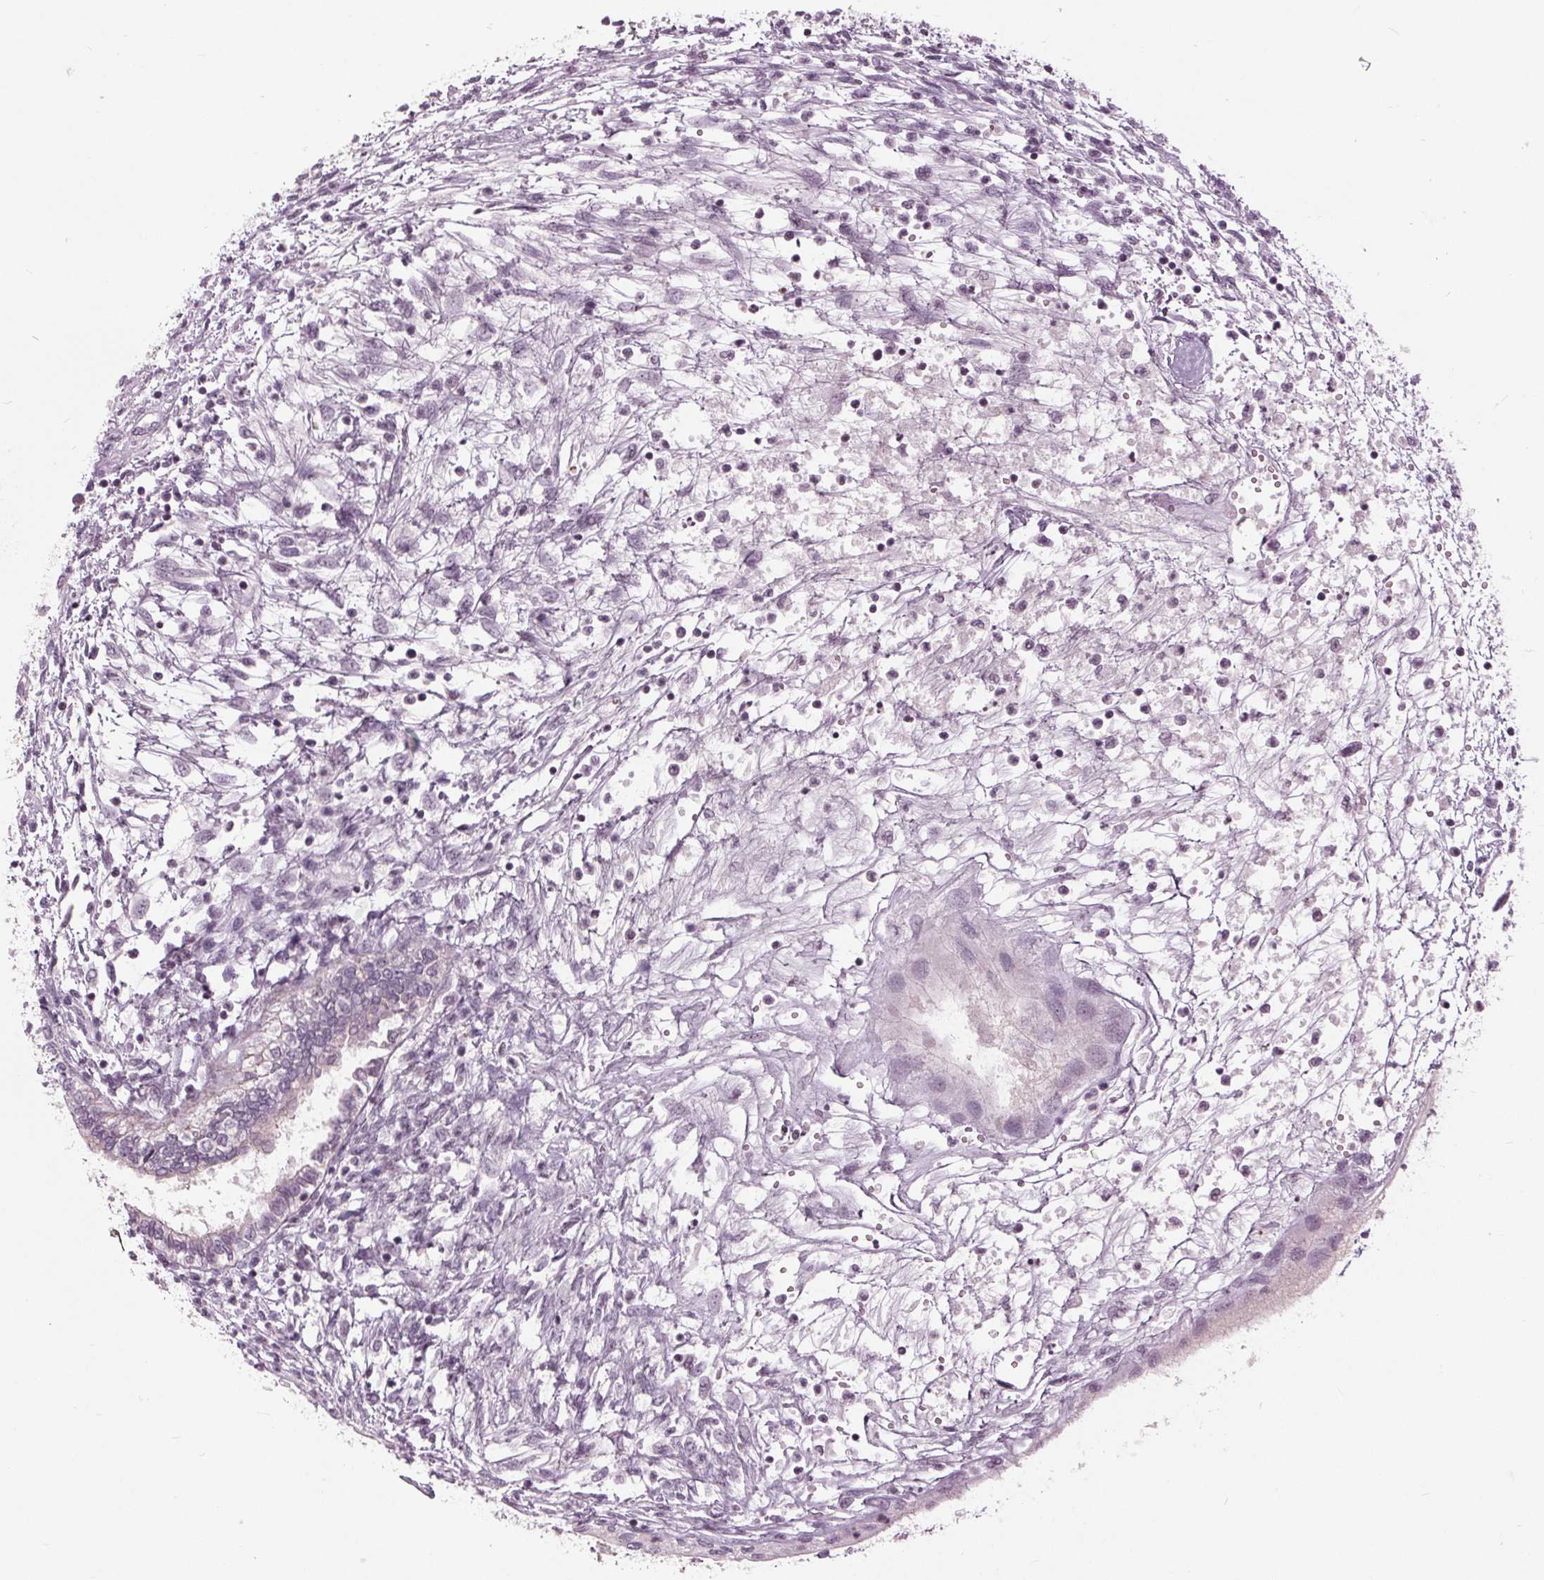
{"staining": {"intensity": "weak", "quantity": "<25%", "location": "cytoplasmic/membranous"}, "tissue": "testis cancer", "cell_type": "Tumor cells", "image_type": "cancer", "snomed": [{"axis": "morphology", "description": "Carcinoma, Embryonal, NOS"}, {"axis": "topography", "description": "Testis"}], "caption": "DAB (3,3'-diaminobenzidine) immunohistochemical staining of human testis cancer exhibits no significant staining in tumor cells. (DAB IHC with hematoxylin counter stain).", "gene": "SLC9A4", "patient": {"sex": "male", "age": 37}}